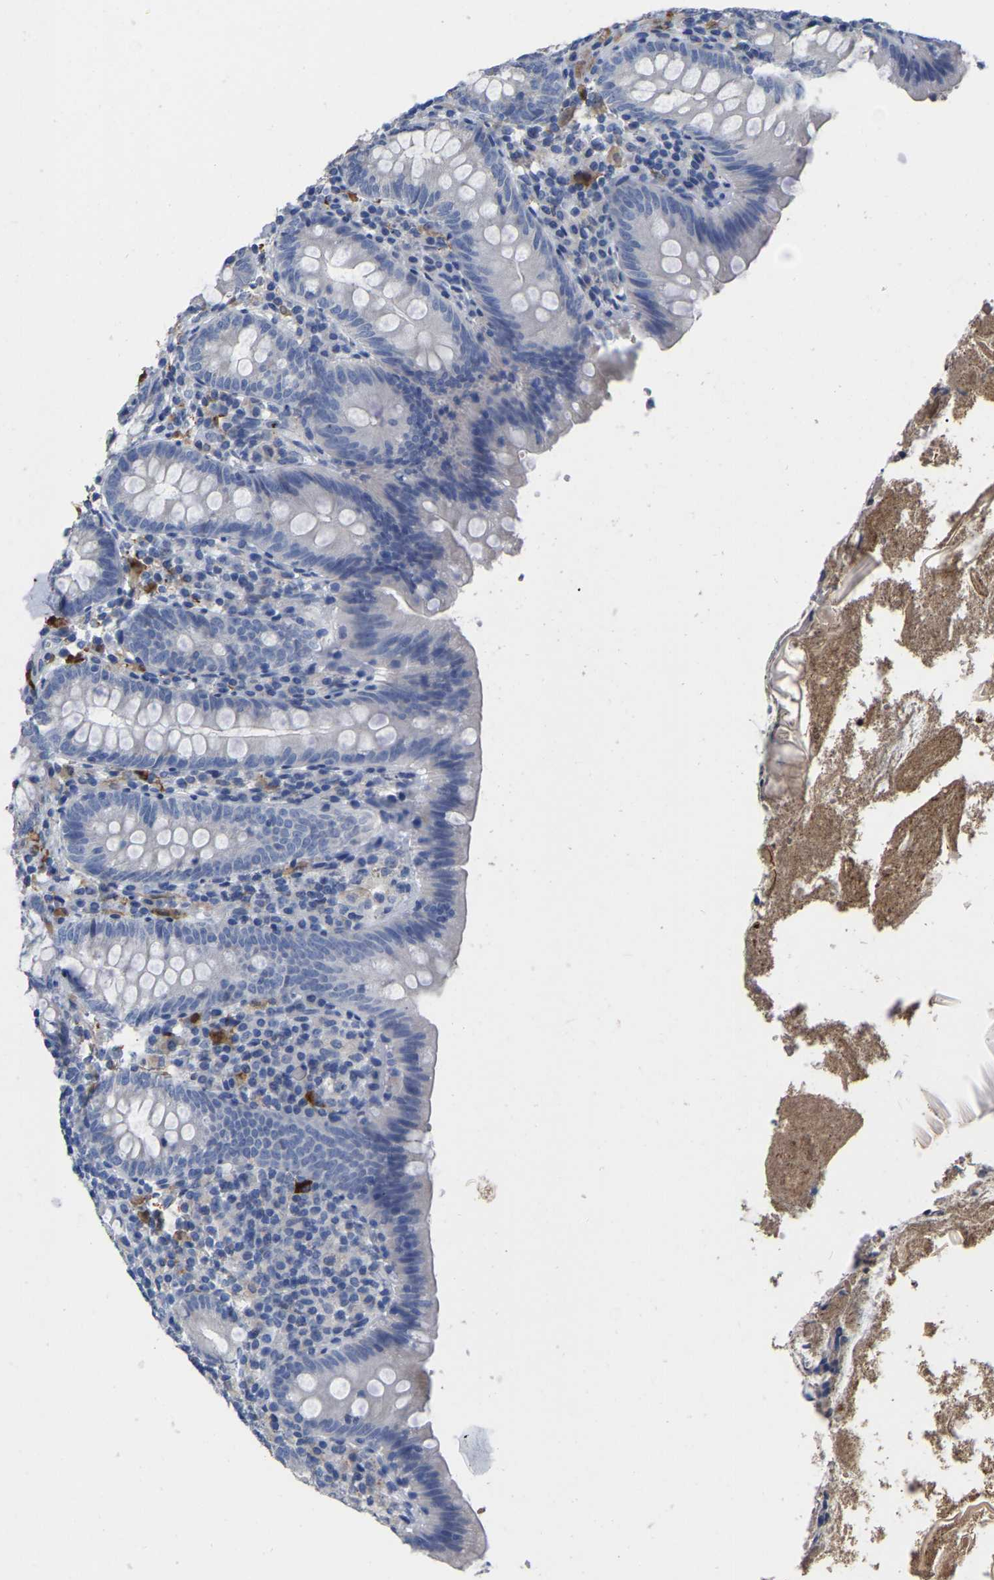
{"staining": {"intensity": "negative", "quantity": "none", "location": "none"}, "tissue": "appendix", "cell_type": "Glandular cells", "image_type": "normal", "snomed": [{"axis": "morphology", "description": "Normal tissue, NOS"}, {"axis": "topography", "description": "Appendix"}], "caption": "High power microscopy image of an IHC micrograph of normal appendix, revealing no significant expression in glandular cells. (IHC, brightfield microscopy, high magnification).", "gene": "ULBP2", "patient": {"sex": "male", "age": 52}}